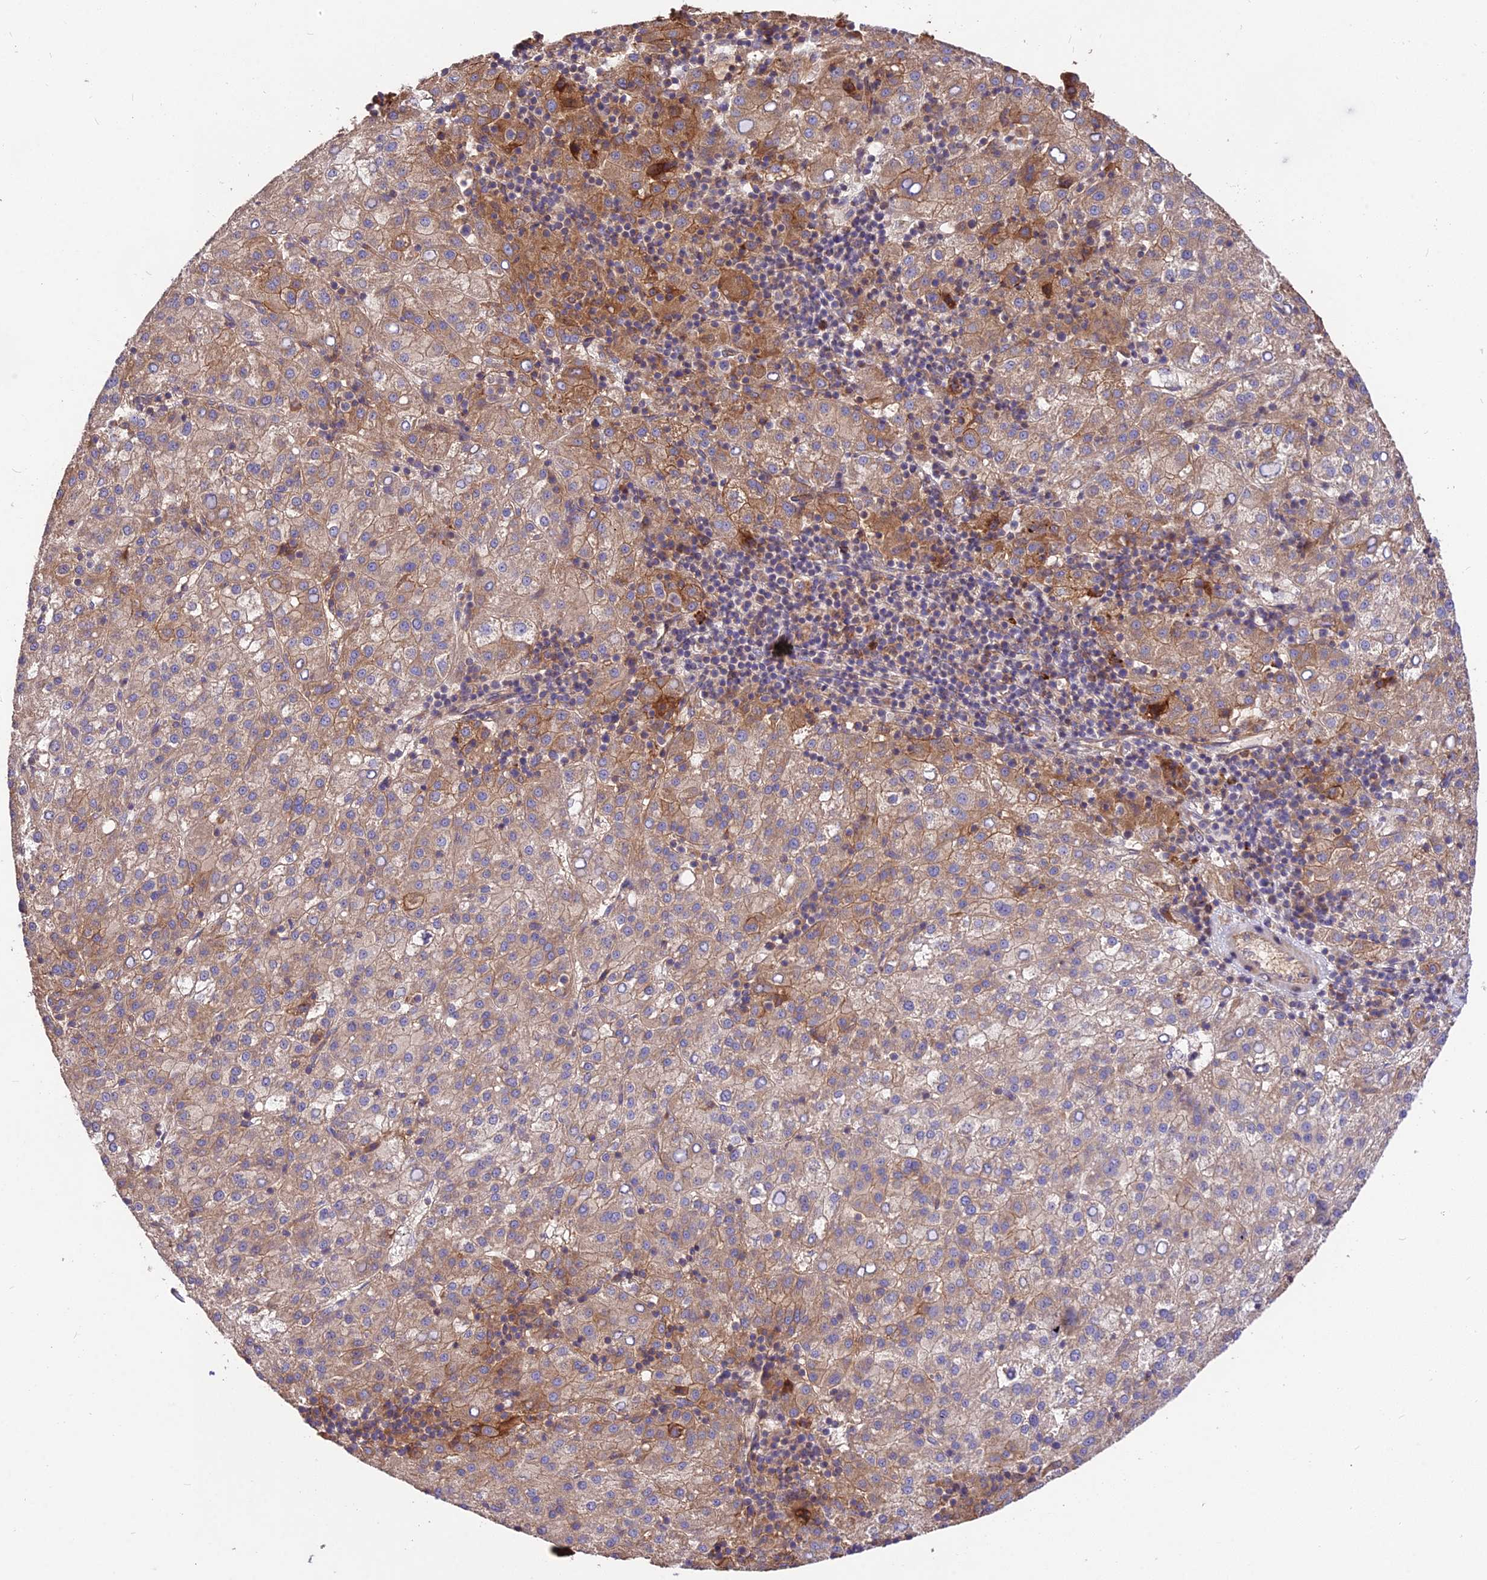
{"staining": {"intensity": "moderate", "quantity": ">75%", "location": "cytoplasmic/membranous"}, "tissue": "liver cancer", "cell_type": "Tumor cells", "image_type": "cancer", "snomed": [{"axis": "morphology", "description": "Carcinoma, Hepatocellular, NOS"}, {"axis": "topography", "description": "Liver"}], "caption": "Protein staining by immunohistochemistry (IHC) displays moderate cytoplasmic/membranous staining in about >75% of tumor cells in liver cancer (hepatocellular carcinoma). (Stains: DAB (3,3'-diaminobenzidine) in brown, nuclei in blue, Microscopy: brightfield microscopy at high magnification).", "gene": "ROCK1", "patient": {"sex": "female", "age": 58}}